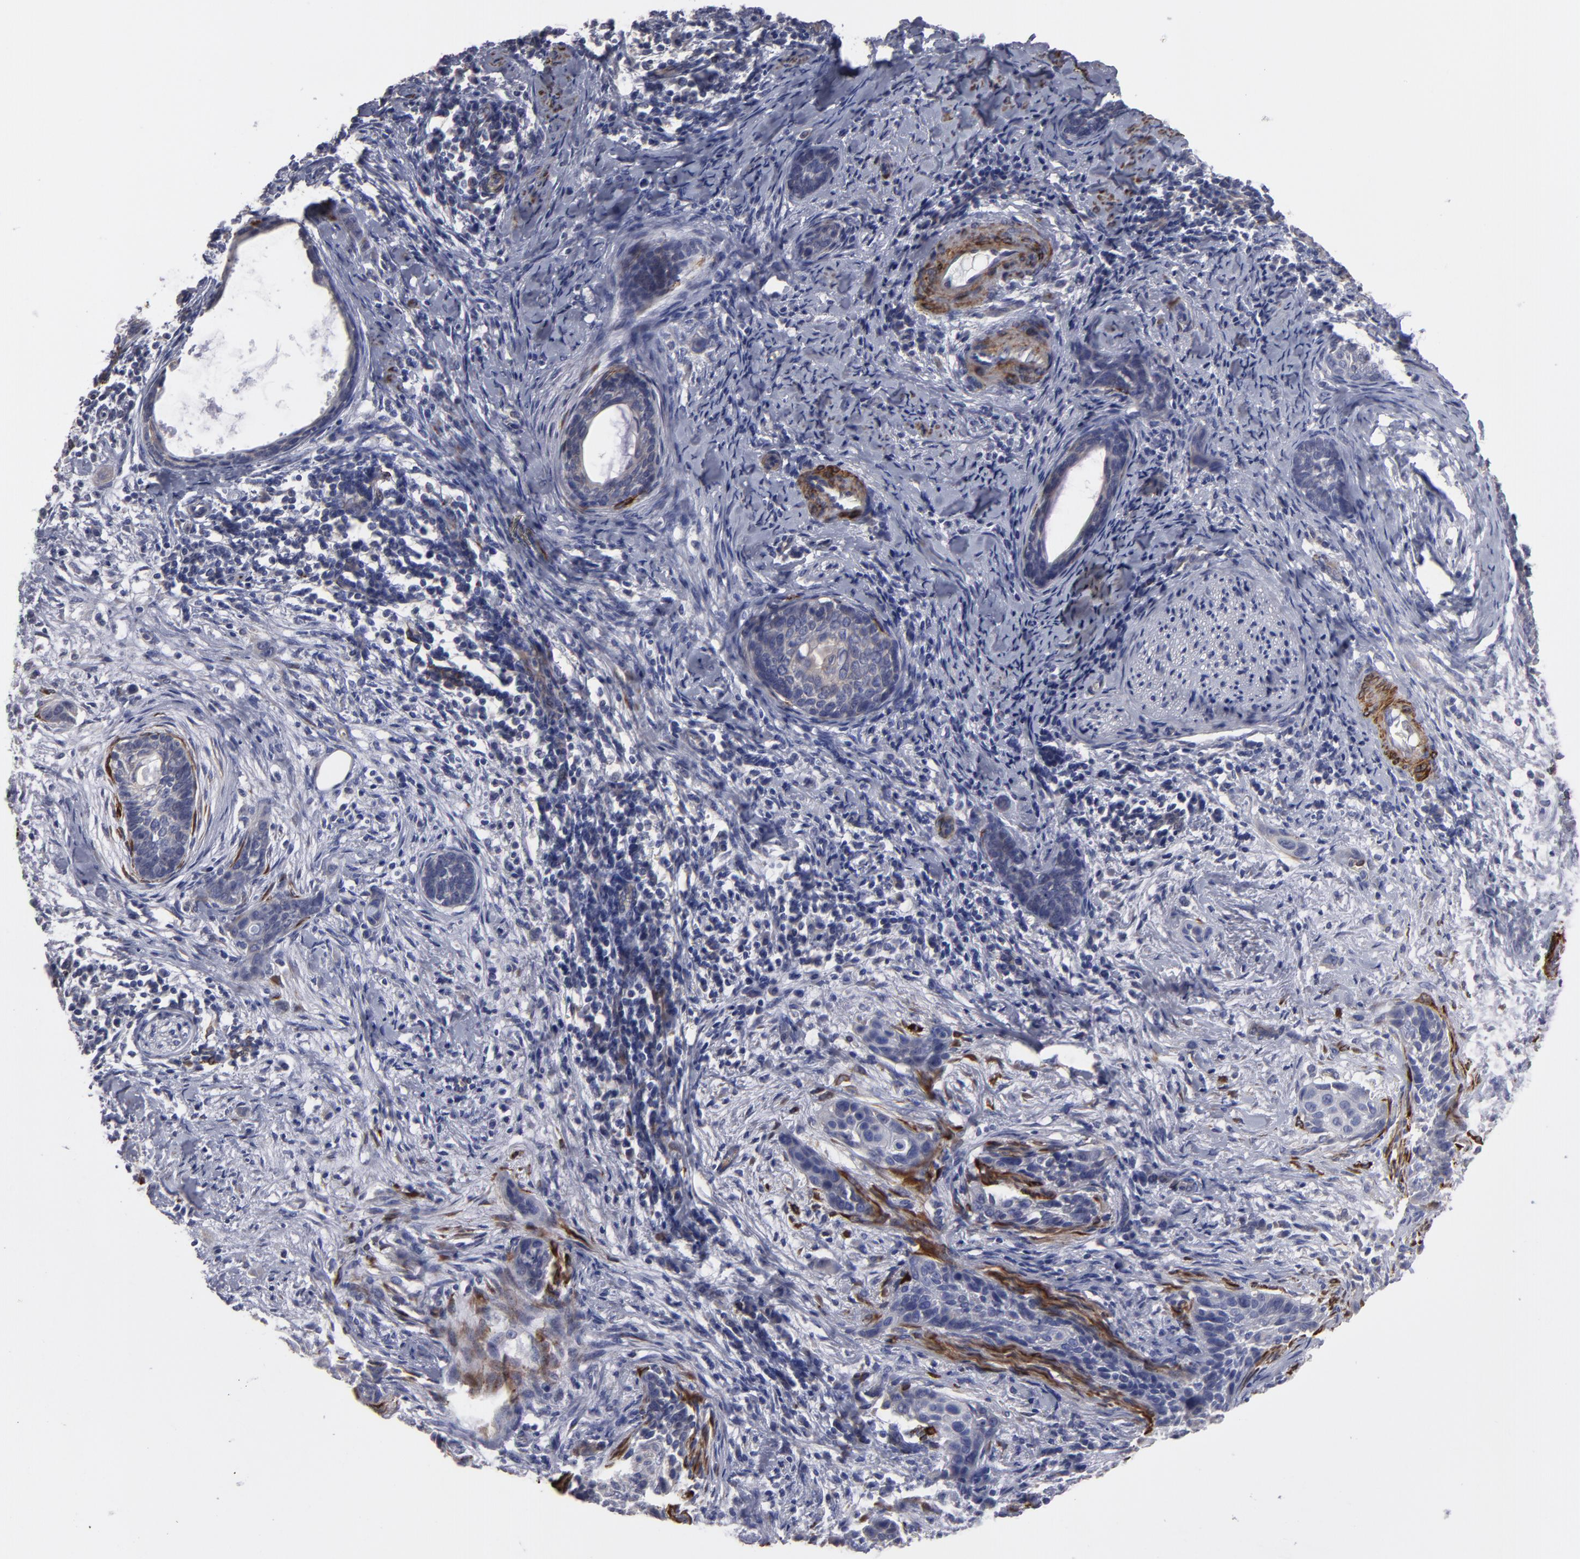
{"staining": {"intensity": "weak", "quantity": "25%-75%", "location": "cytoplasmic/membranous"}, "tissue": "cervical cancer", "cell_type": "Tumor cells", "image_type": "cancer", "snomed": [{"axis": "morphology", "description": "Squamous cell carcinoma, NOS"}, {"axis": "topography", "description": "Cervix"}], "caption": "DAB (3,3'-diaminobenzidine) immunohistochemical staining of cervical cancer shows weak cytoplasmic/membranous protein staining in approximately 25%-75% of tumor cells.", "gene": "SLMAP", "patient": {"sex": "female", "age": 33}}